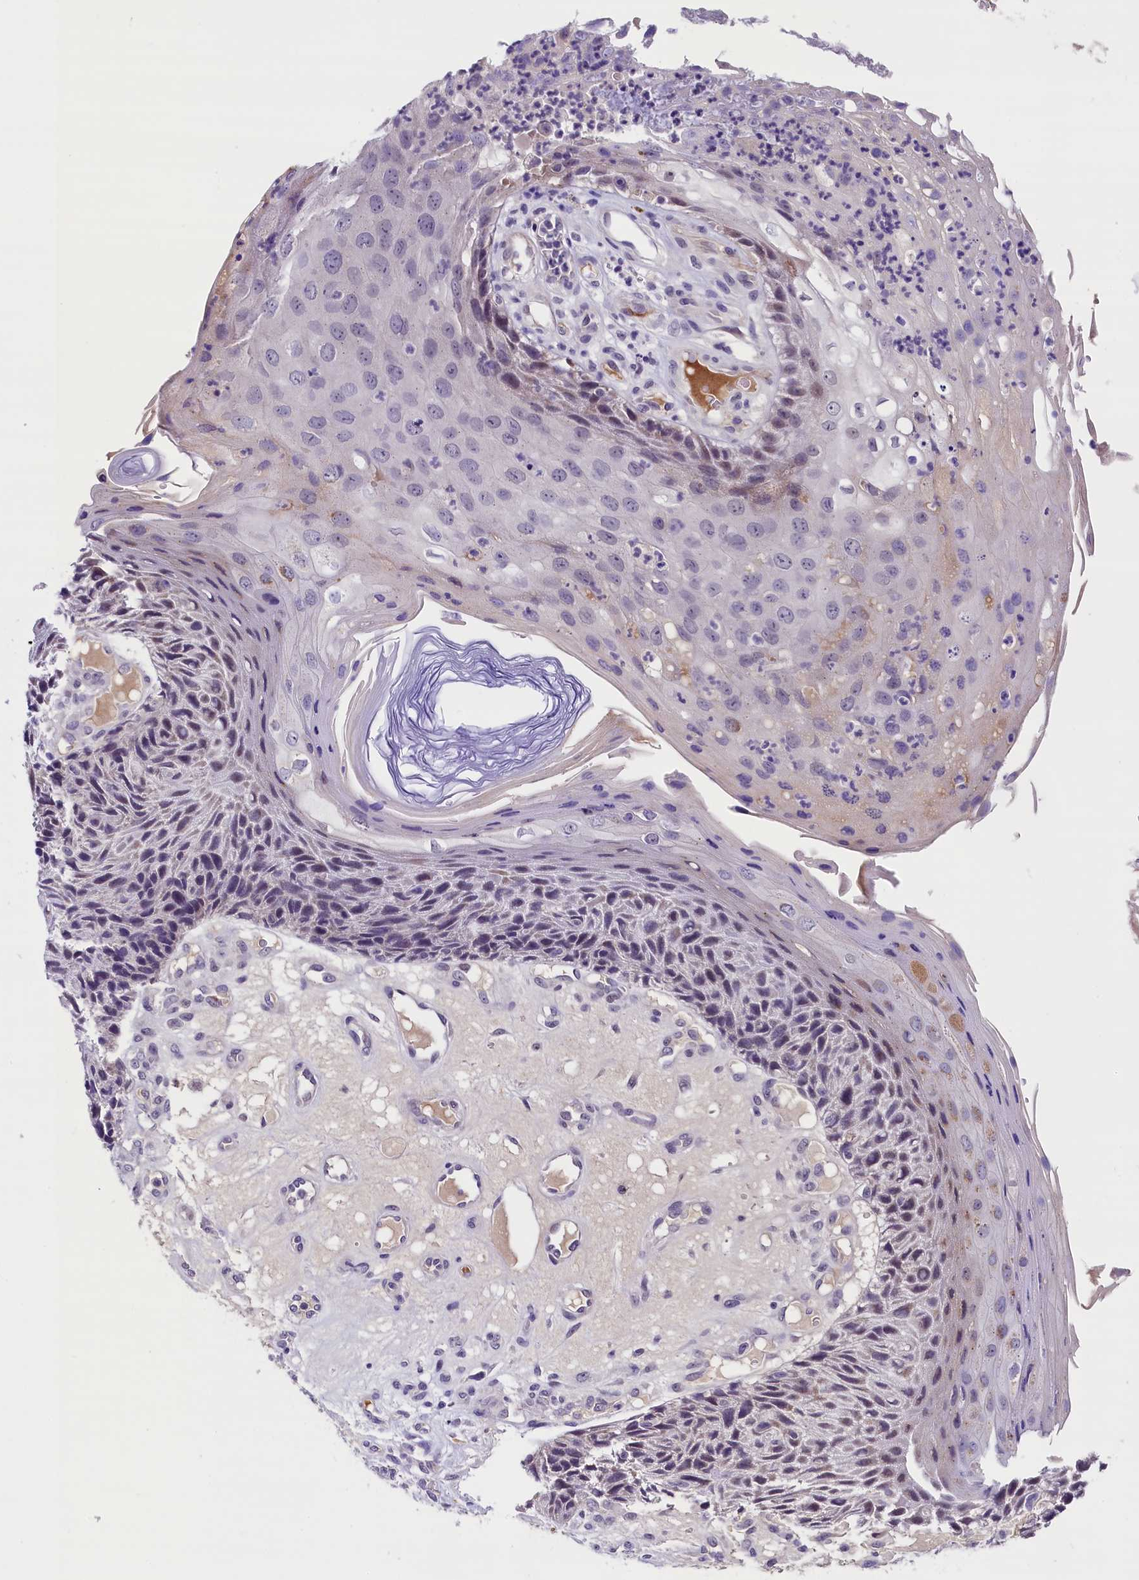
{"staining": {"intensity": "negative", "quantity": "none", "location": "none"}, "tissue": "skin cancer", "cell_type": "Tumor cells", "image_type": "cancer", "snomed": [{"axis": "morphology", "description": "Squamous cell carcinoma, NOS"}, {"axis": "topography", "description": "Skin"}], "caption": "Immunohistochemical staining of human skin cancer shows no significant staining in tumor cells. (Immunohistochemistry, brightfield microscopy, high magnification).", "gene": "IQCN", "patient": {"sex": "female", "age": 88}}